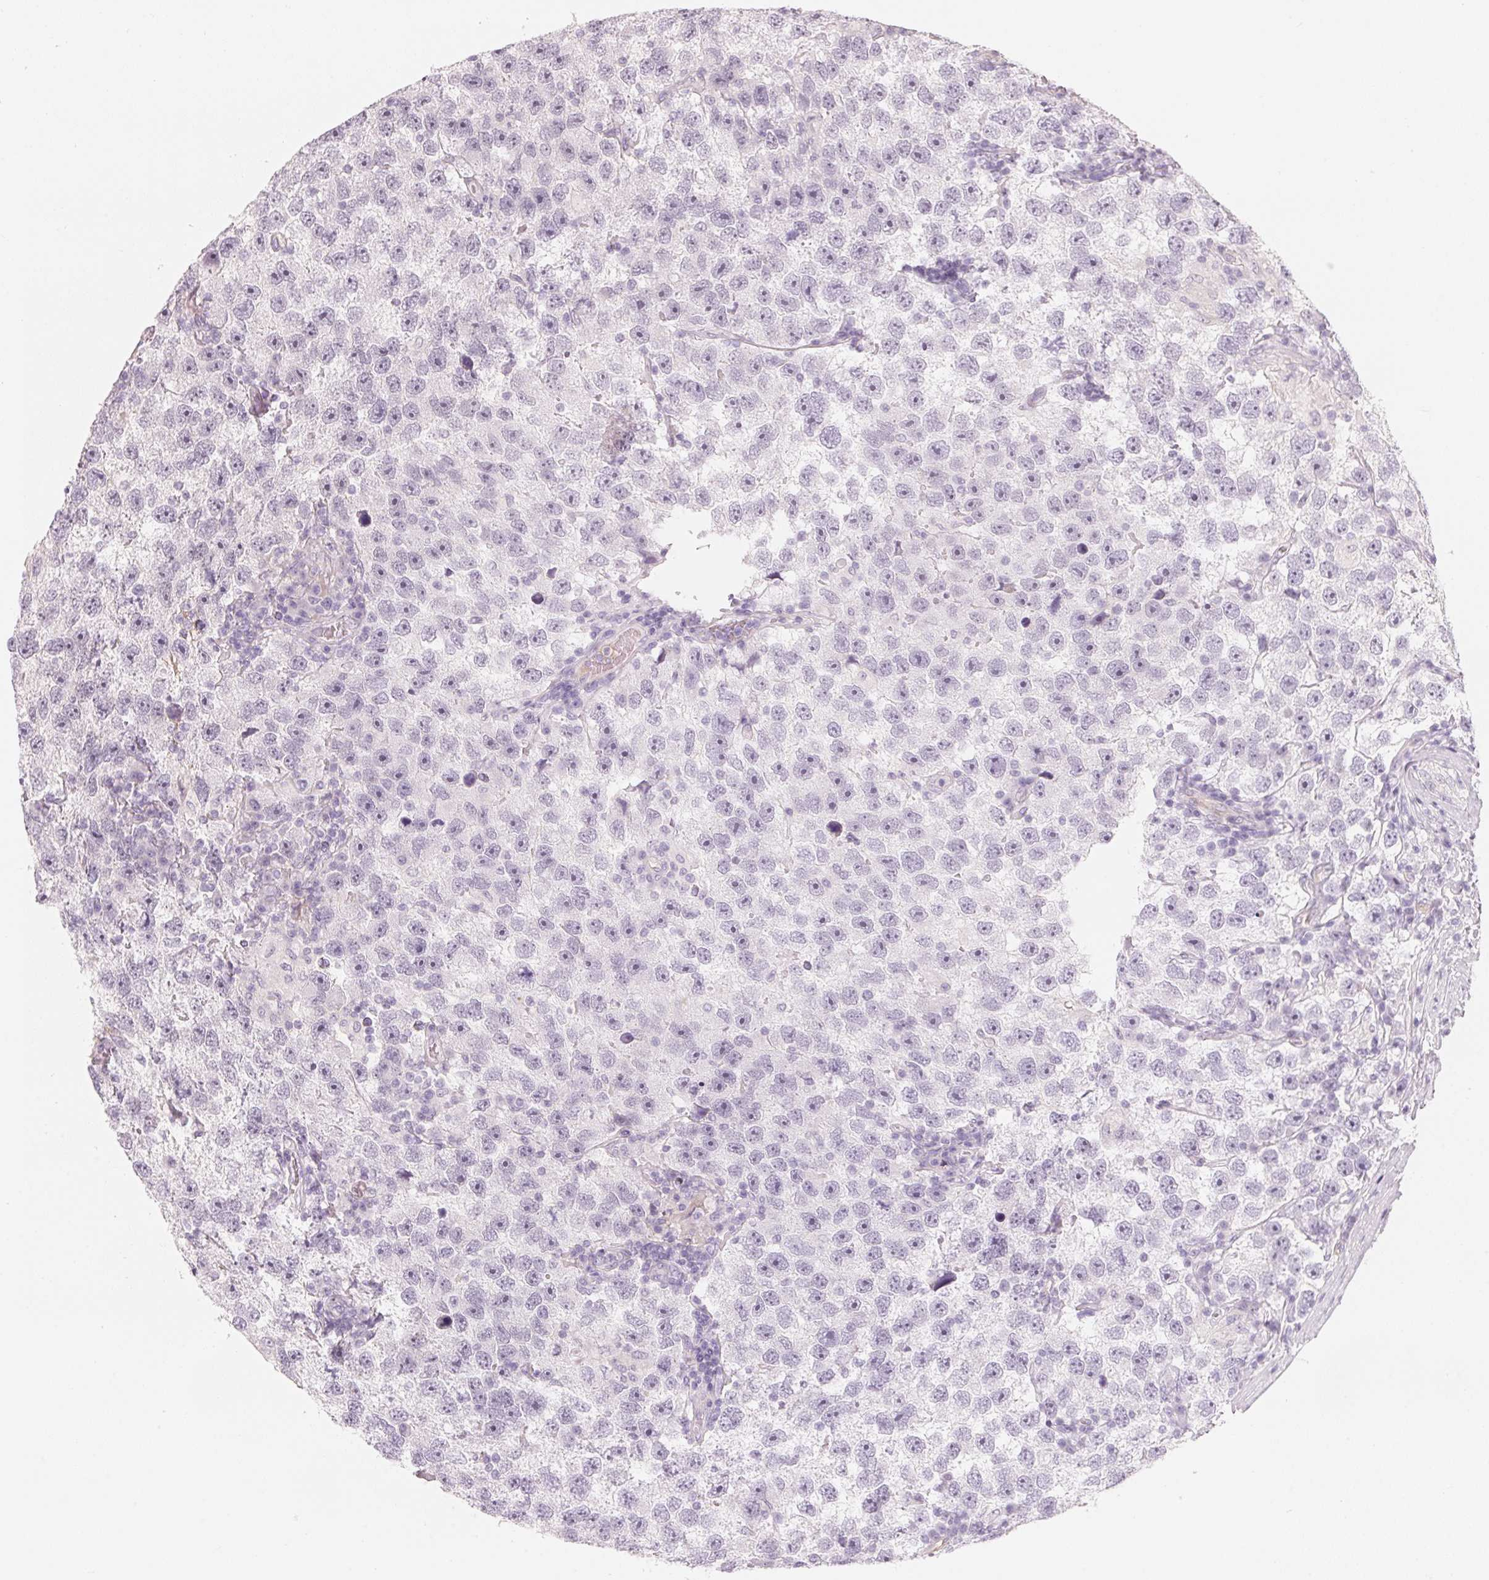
{"staining": {"intensity": "negative", "quantity": "none", "location": "none"}, "tissue": "testis cancer", "cell_type": "Tumor cells", "image_type": "cancer", "snomed": [{"axis": "morphology", "description": "Seminoma, NOS"}, {"axis": "topography", "description": "Testis"}], "caption": "Tumor cells are negative for protein expression in human testis cancer (seminoma).", "gene": "CFHR2", "patient": {"sex": "male", "age": 26}}